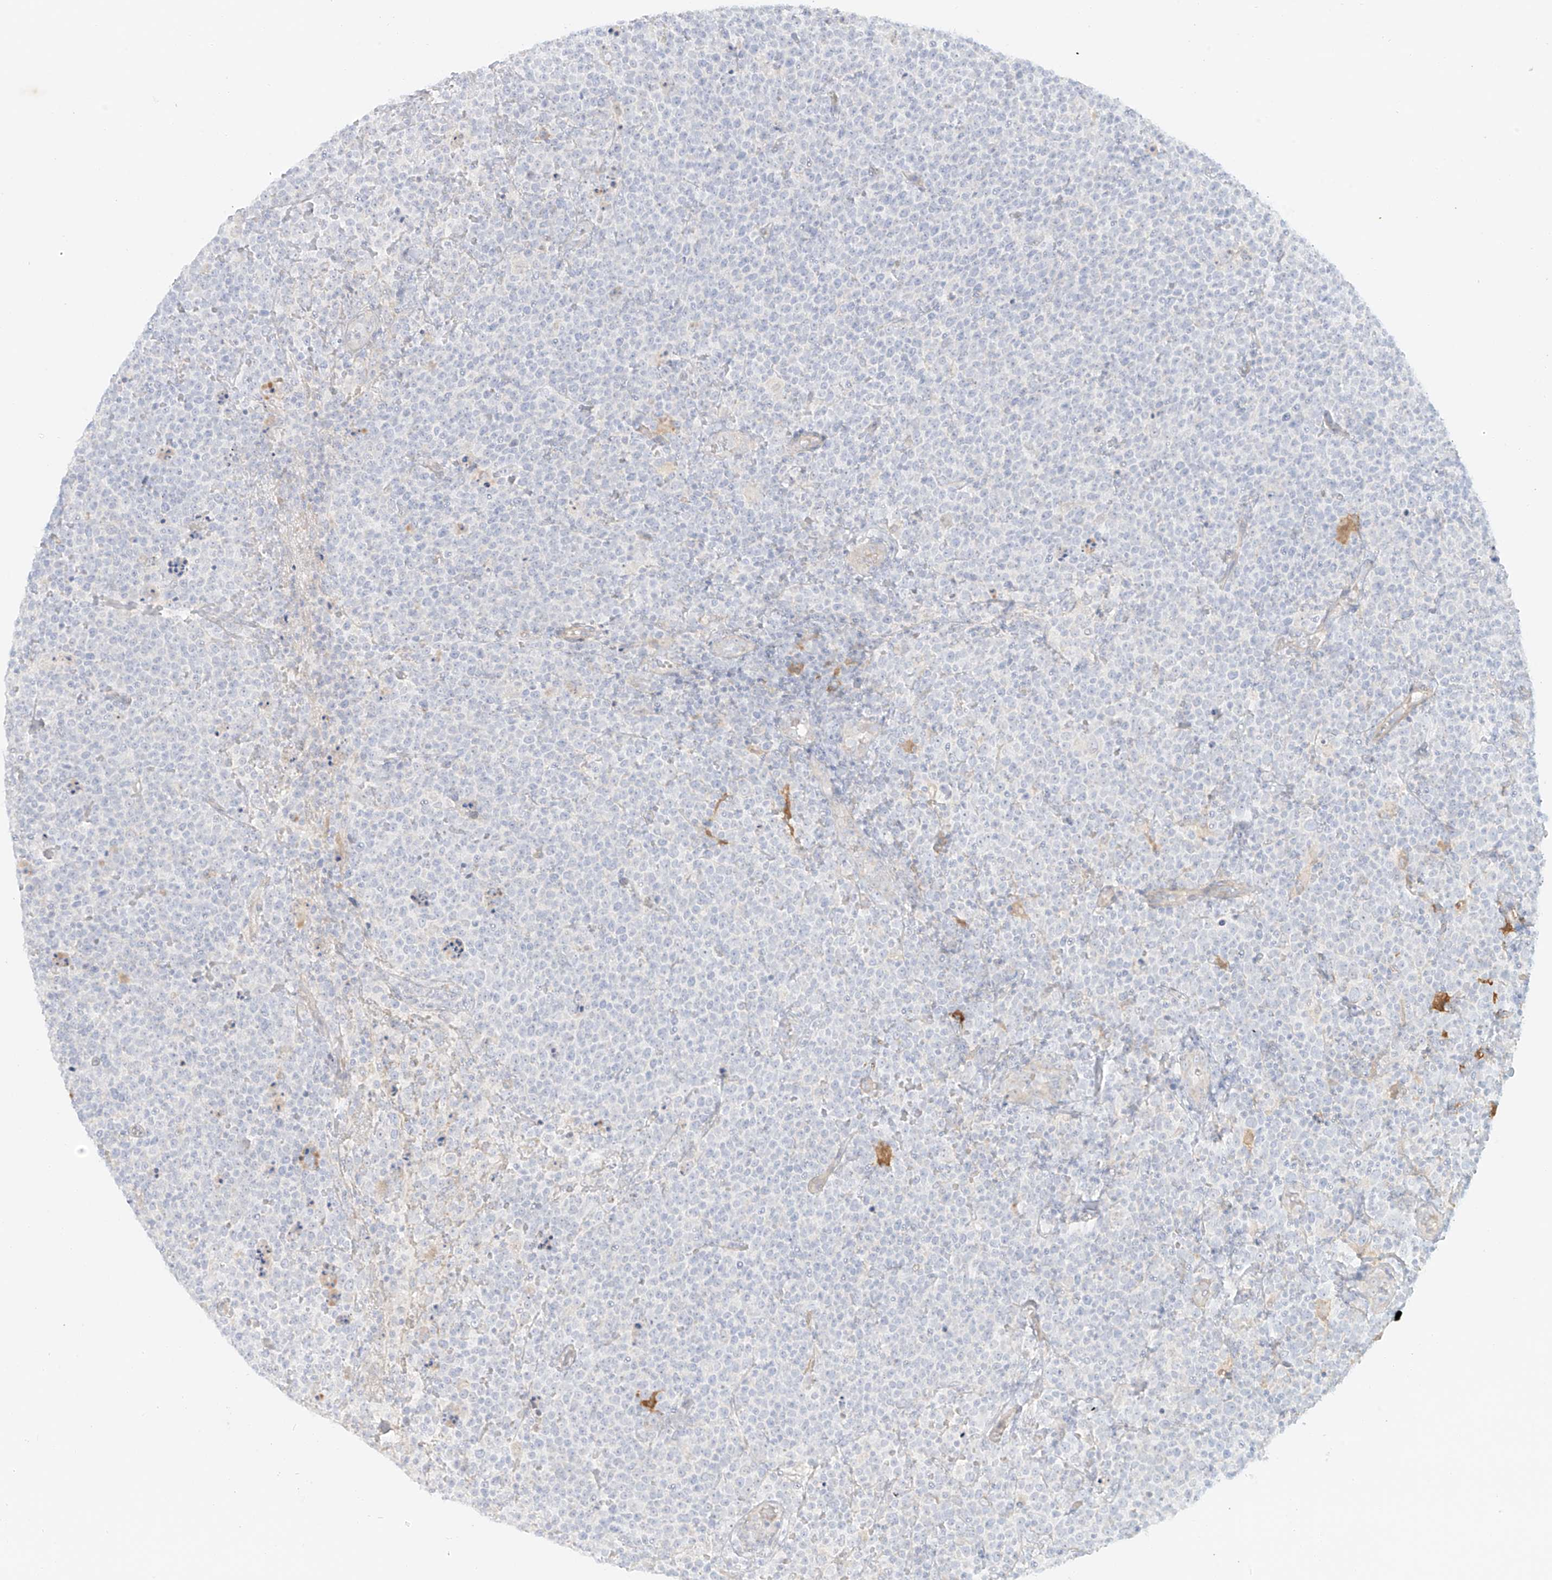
{"staining": {"intensity": "negative", "quantity": "none", "location": "none"}, "tissue": "lymphoma", "cell_type": "Tumor cells", "image_type": "cancer", "snomed": [{"axis": "morphology", "description": "Malignant lymphoma, non-Hodgkin's type, High grade"}, {"axis": "topography", "description": "Lymph node"}], "caption": "DAB immunohistochemical staining of human malignant lymphoma, non-Hodgkin's type (high-grade) exhibits no significant positivity in tumor cells.", "gene": "UPK1B", "patient": {"sex": "male", "age": 61}}